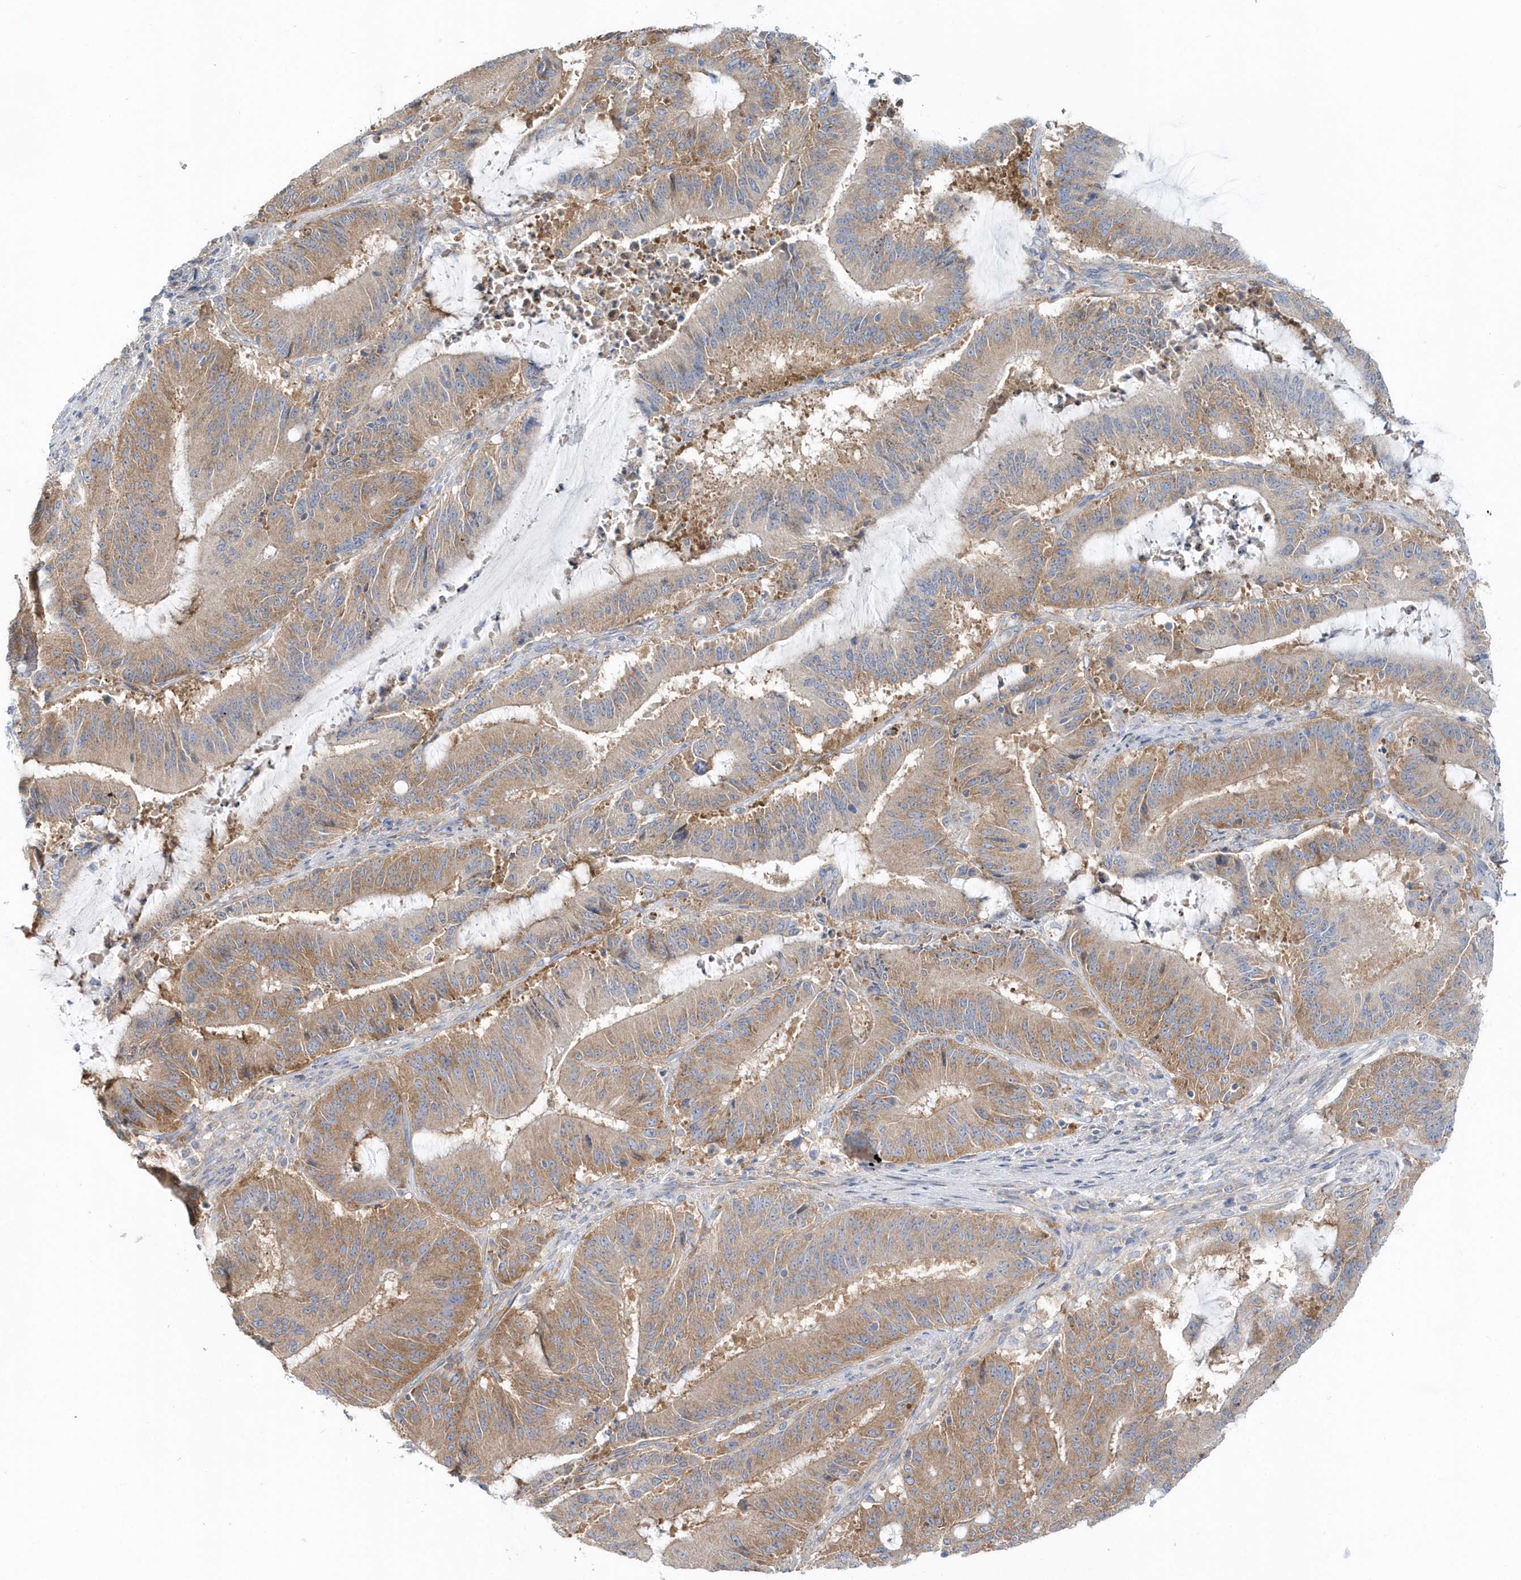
{"staining": {"intensity": "moderate", "quantity": ">75%", "location": "cytoplasmic/membranous"}, "tissue": "liver cancer", "cell_type": "Tumor cells", "image_type": "cancer", "snomed": [{"axis": "morphology", "description": "Normal tissue, NOS"}, {"axis": "morphology", "description": "Cholangiocarcinoma"}, {"axis": "topography", "description": "Liver"}, {"axis": "topography", "description": "Peripheral nerve tissue"}], "caption": "The image reveals staining of liver cancer (cholangiocarcinoma), revealing moderate cytoplasmic/membranous protein staining (brown color) within tumor cells. The staining was performed using DAB to visualize the protein expression in brown, while the nuclei were stained in blue with hematoxylin (Magnification: 20x).", "gene": "EIF3C", "patient": {"sex": "female", "age": 73}}